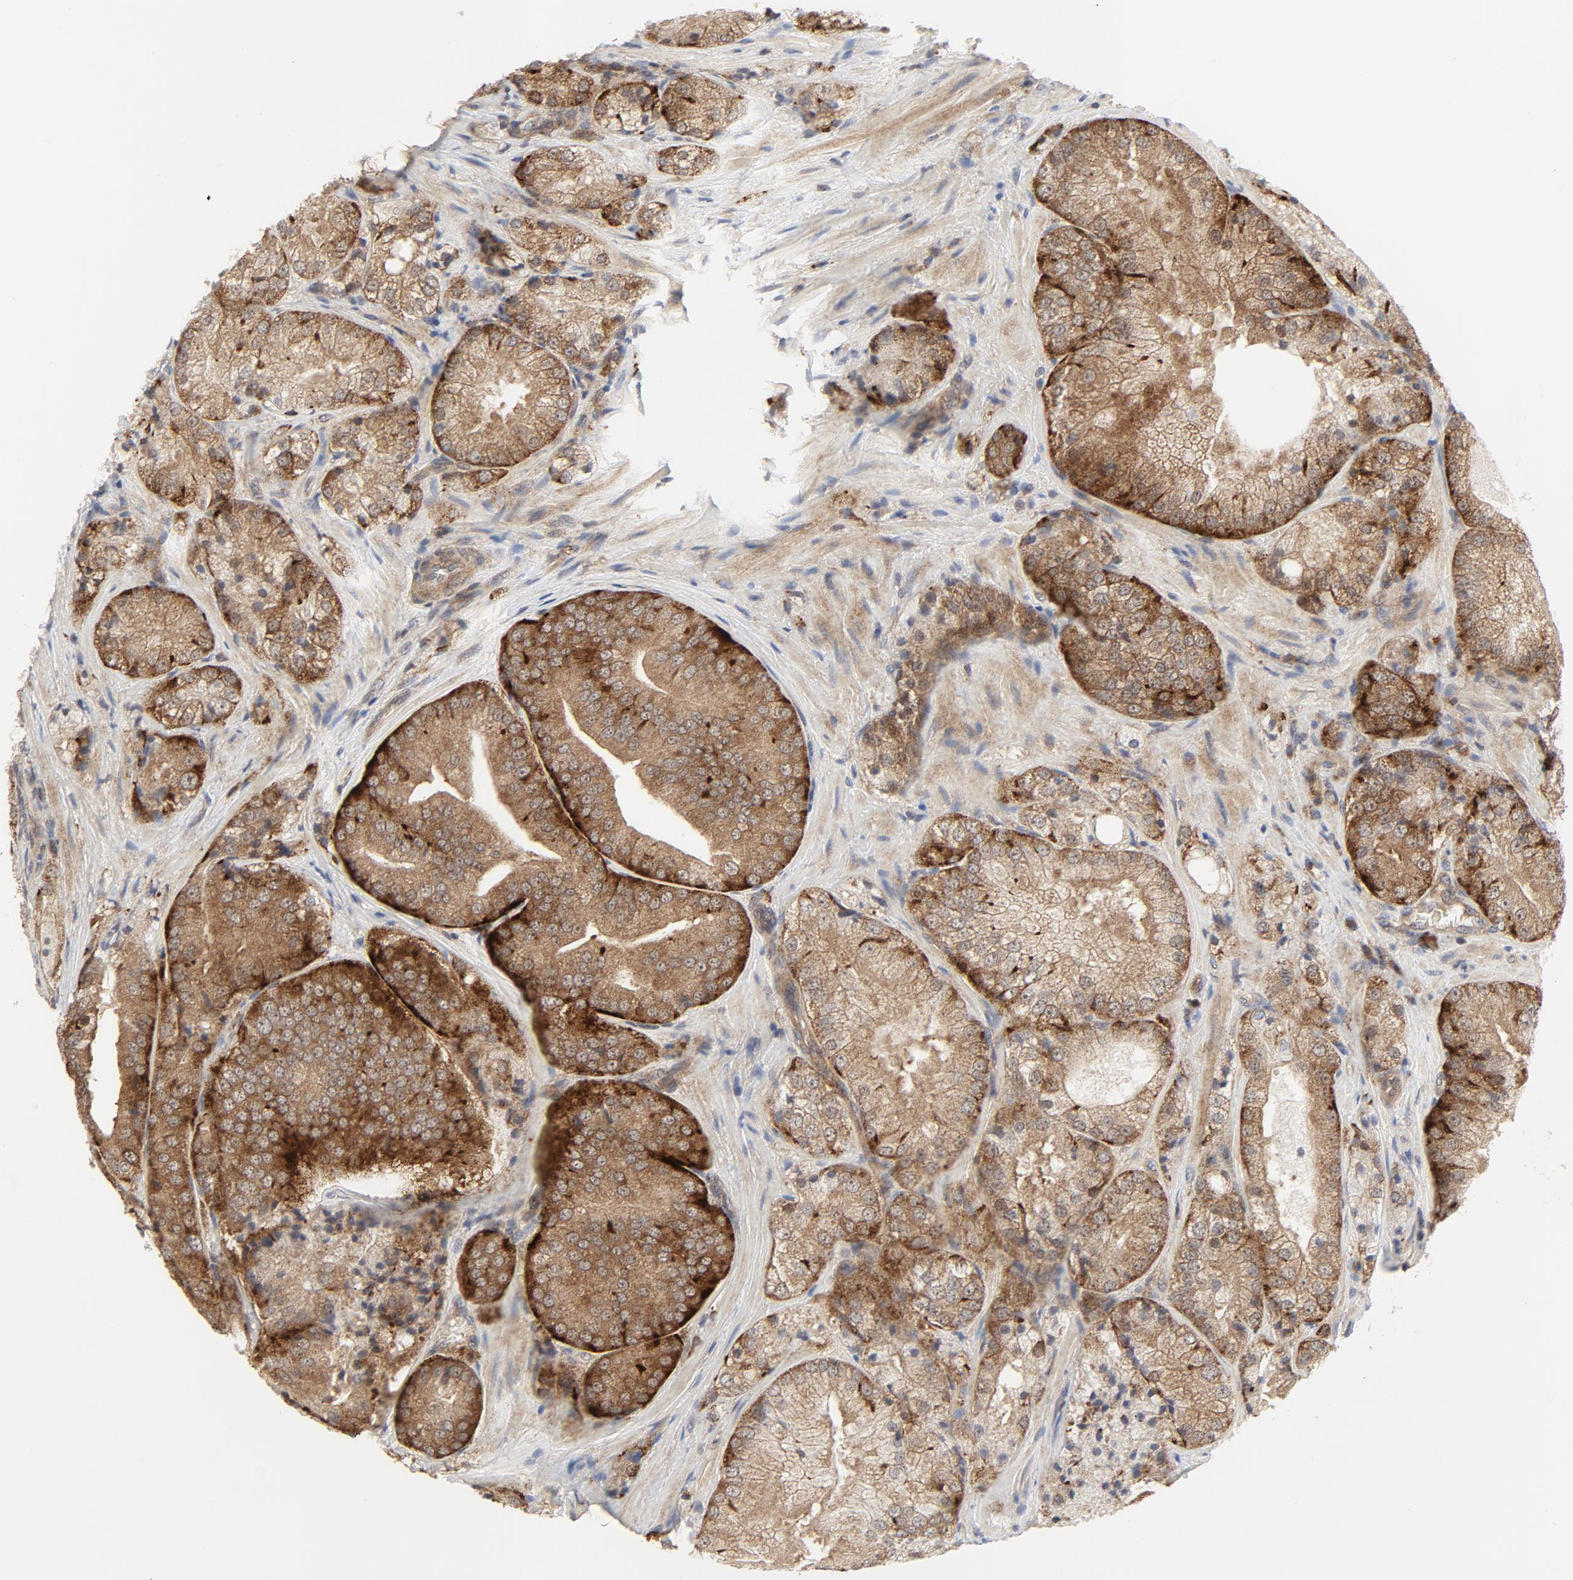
{"staining": {"intensity": "moderate", "quantity": ">75%", "location": "cytoplasmic/membranous"}, "tissue": "prostate cancer", "cell_type": "Tumor cells", "image_type": "cancer", "snomed": [{"axis": "morphology", "description": "Adenocarcinoma, Low grade"}, {"axis": "topography", "description": "Prostate"}], "caption": "Immunohistochemical staining of prostate cancer (adenocarcinoma (low-grade)) shows medium levels of moderate cytoplasmic/membranous protein positivity in approximately >75% of tumor cells.", "gene": "MAP2K7", "patient": {"sex": "male", "age": 60}}